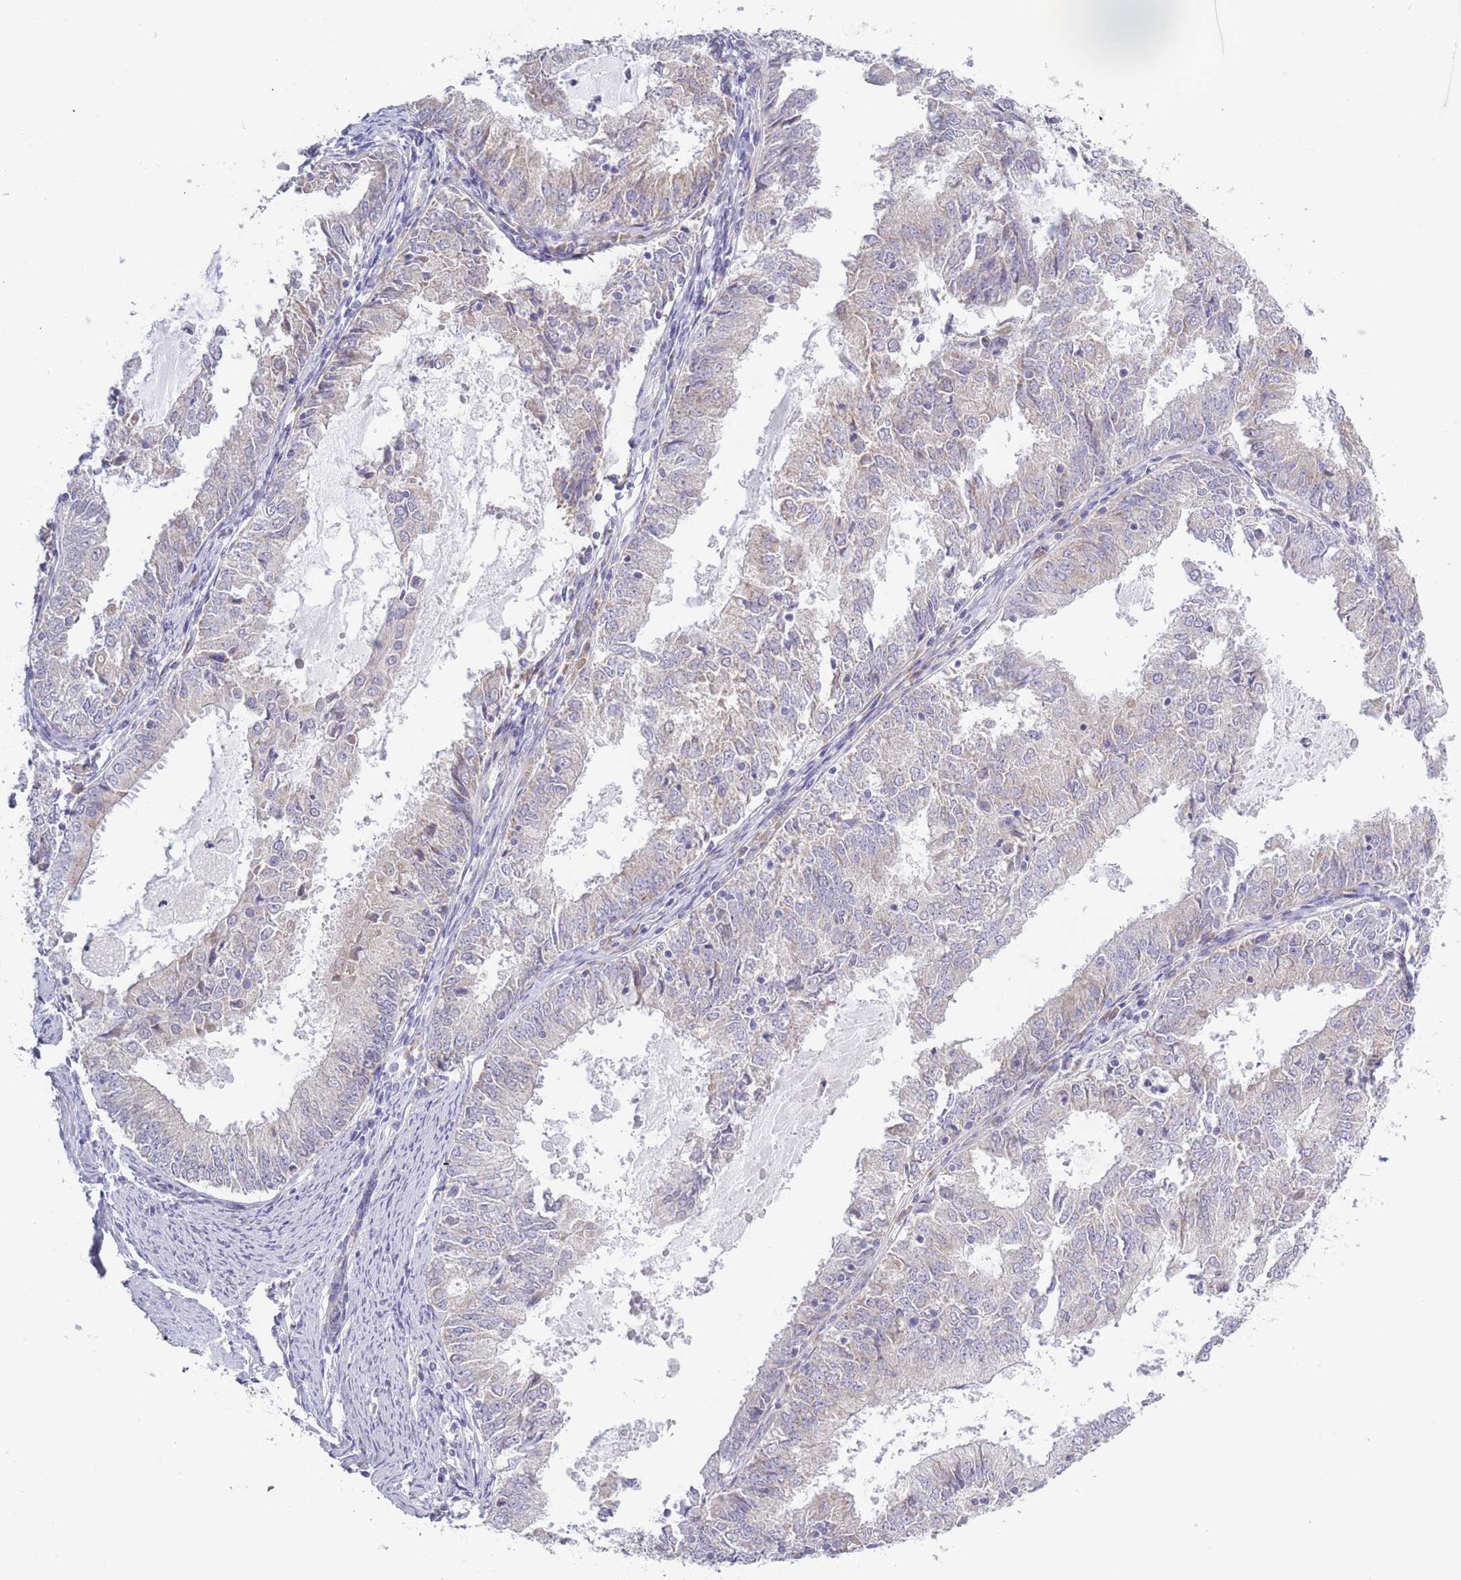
{"staining": {"intensity": "negative", "quantity": "none", "location": "none"}, "tissue": "endometrial cancer", "cell_type": "Tumor cells", "image_type": "cancer", "snomed": [{"axis": "morphology", "description": "Adenocarcinoma, NOS"}, {"axis": "topography", "description": "Endometrium"}], "caption": "Endometrial cancer was stained to show a protein in brown. There is no significant expression in tumor cells. (Immunohistochemistry, brightfield microscopy, high magnification).", "gene": "FAM227B", "patient": {"sex": "female", "age": 57}}